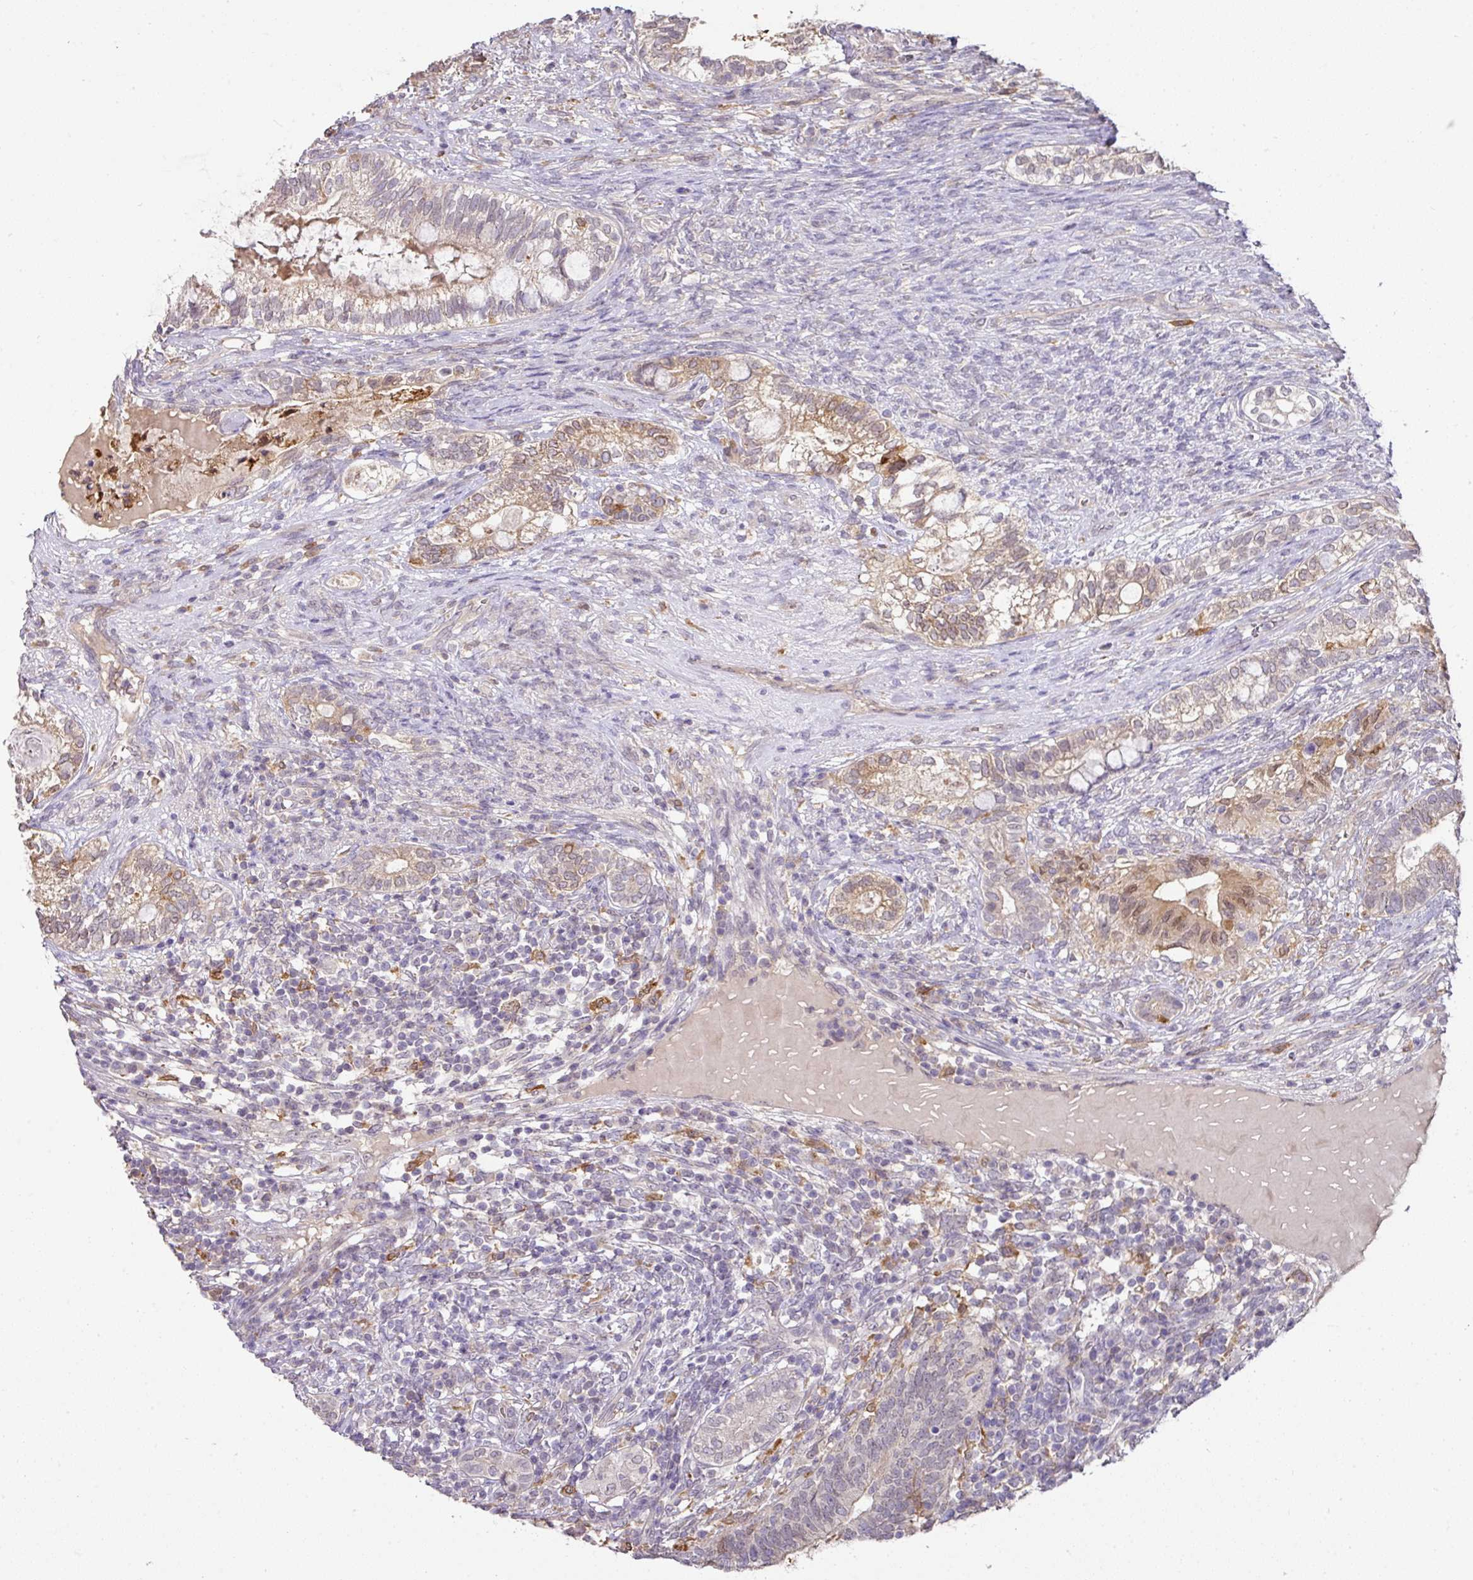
{"staining": {"intensity": "weak", "quantity": ">75%", "location": "cytoplasmic/membranous"}, "tissue": "testis cancer", "cell_type": "Tumor cells", "image_type": "cancer", "snomed": [{"axis": "morphology", "description": "Seminoma, NOS"}, {"axis": "morphology", "description": "Carcinoma, Embryonal, NOS"}, {"axis": "topography", "description": "Testis"}], "caption": "Immunohistochemical staining of testis cancer shows low levels of weak cytoplasmic/membranous positivity in about >75% of tumor cells.", "gene": "GCNT7", "patient": {"sex": "male", "age": 41}}